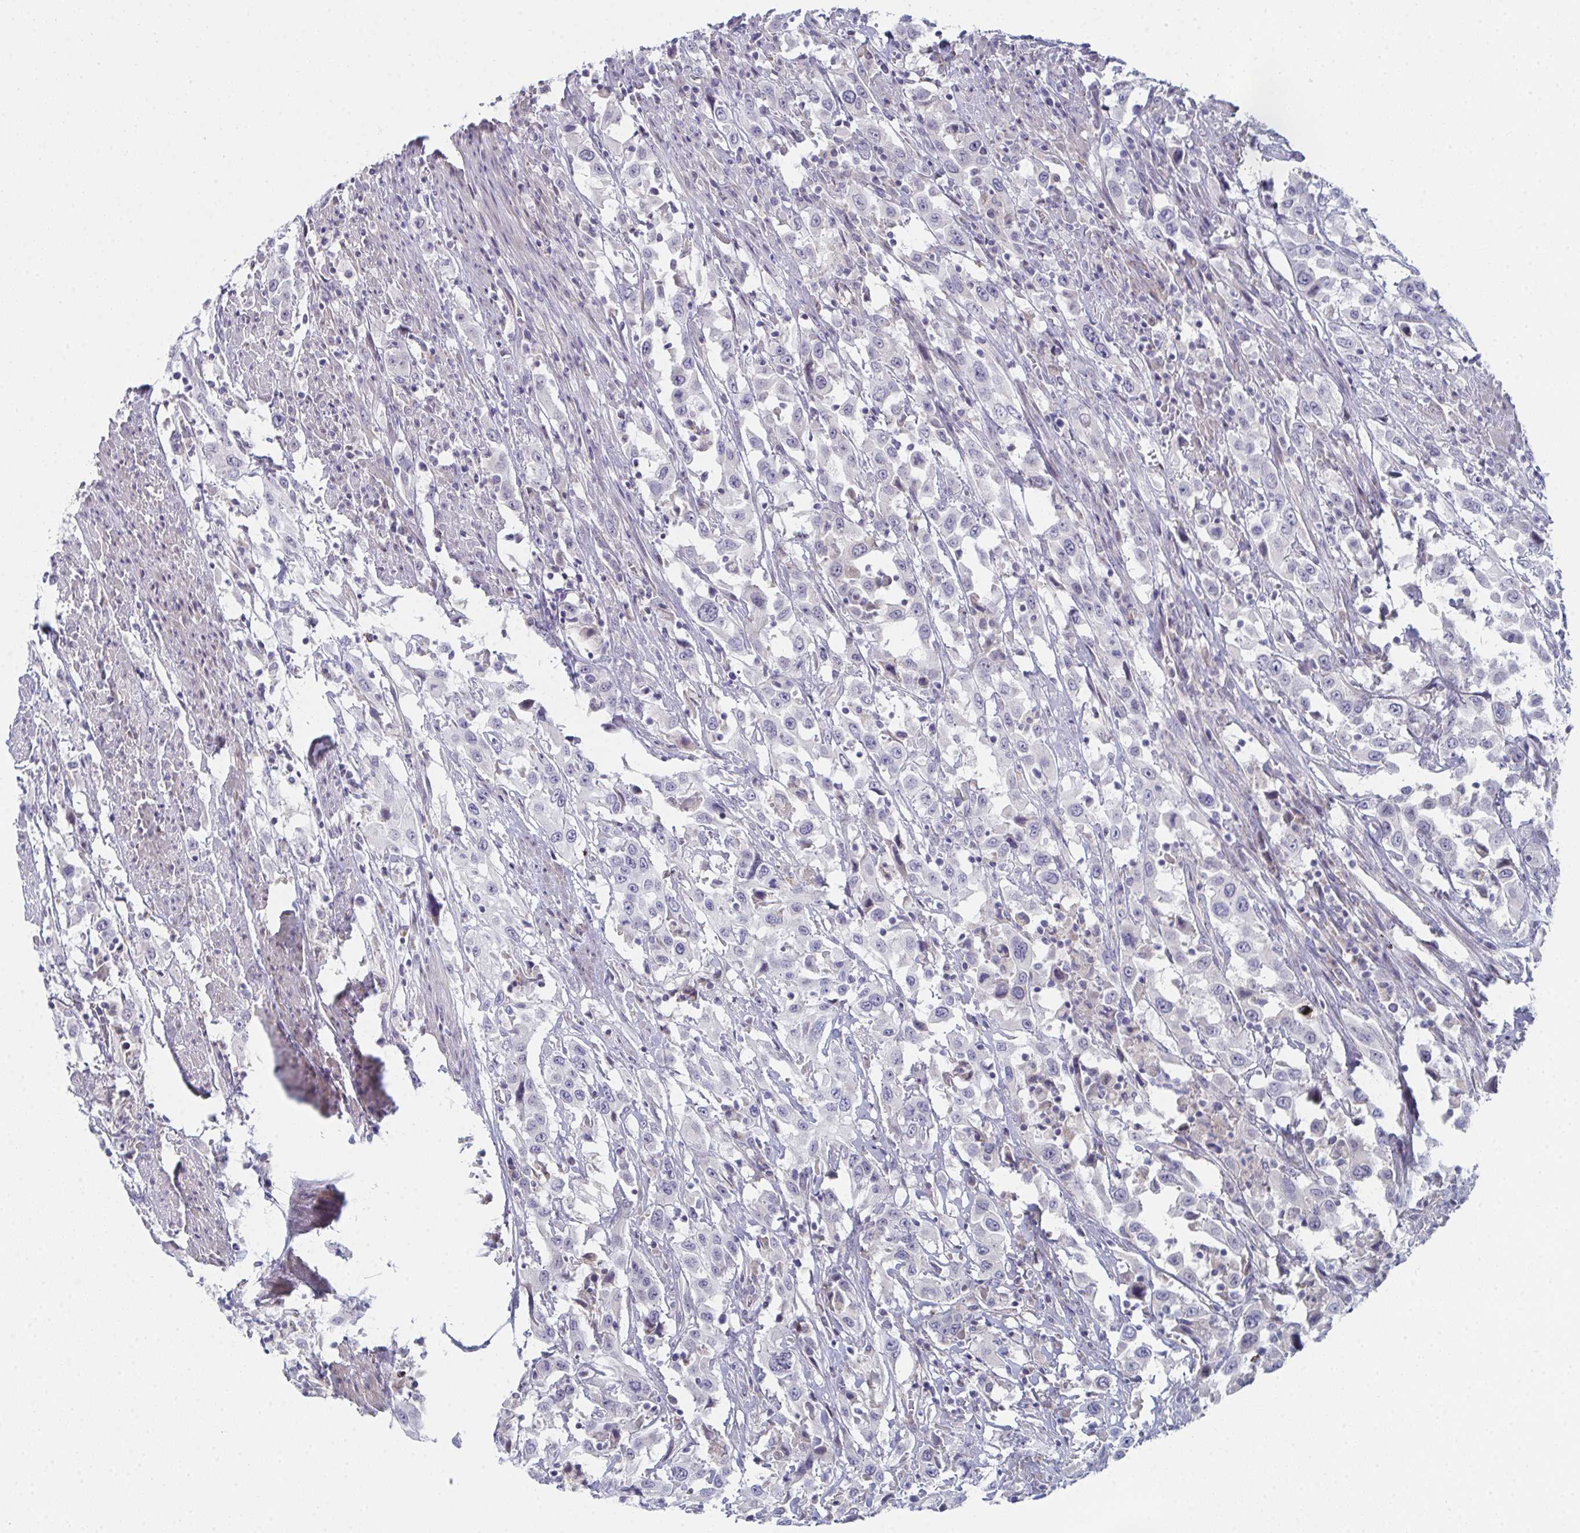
{"staining": {"intensity": "negative", "quantity": "none", "location": "none"}, "tissue": "urothelial cancer", "cell_type": "Tumor cells", "image_type": "cancer", "snomed": [{"axis": "morphology", "description": "Urothelial carcinoma, High grade"}, {"axis": "topography", "description": "Urinary bladder"}], "caption": "The image exhibits no significant staining in tumor cells of urothelial cancer.", "gene": "VWDE", "patient": {"sex": "male", "age": 61}}